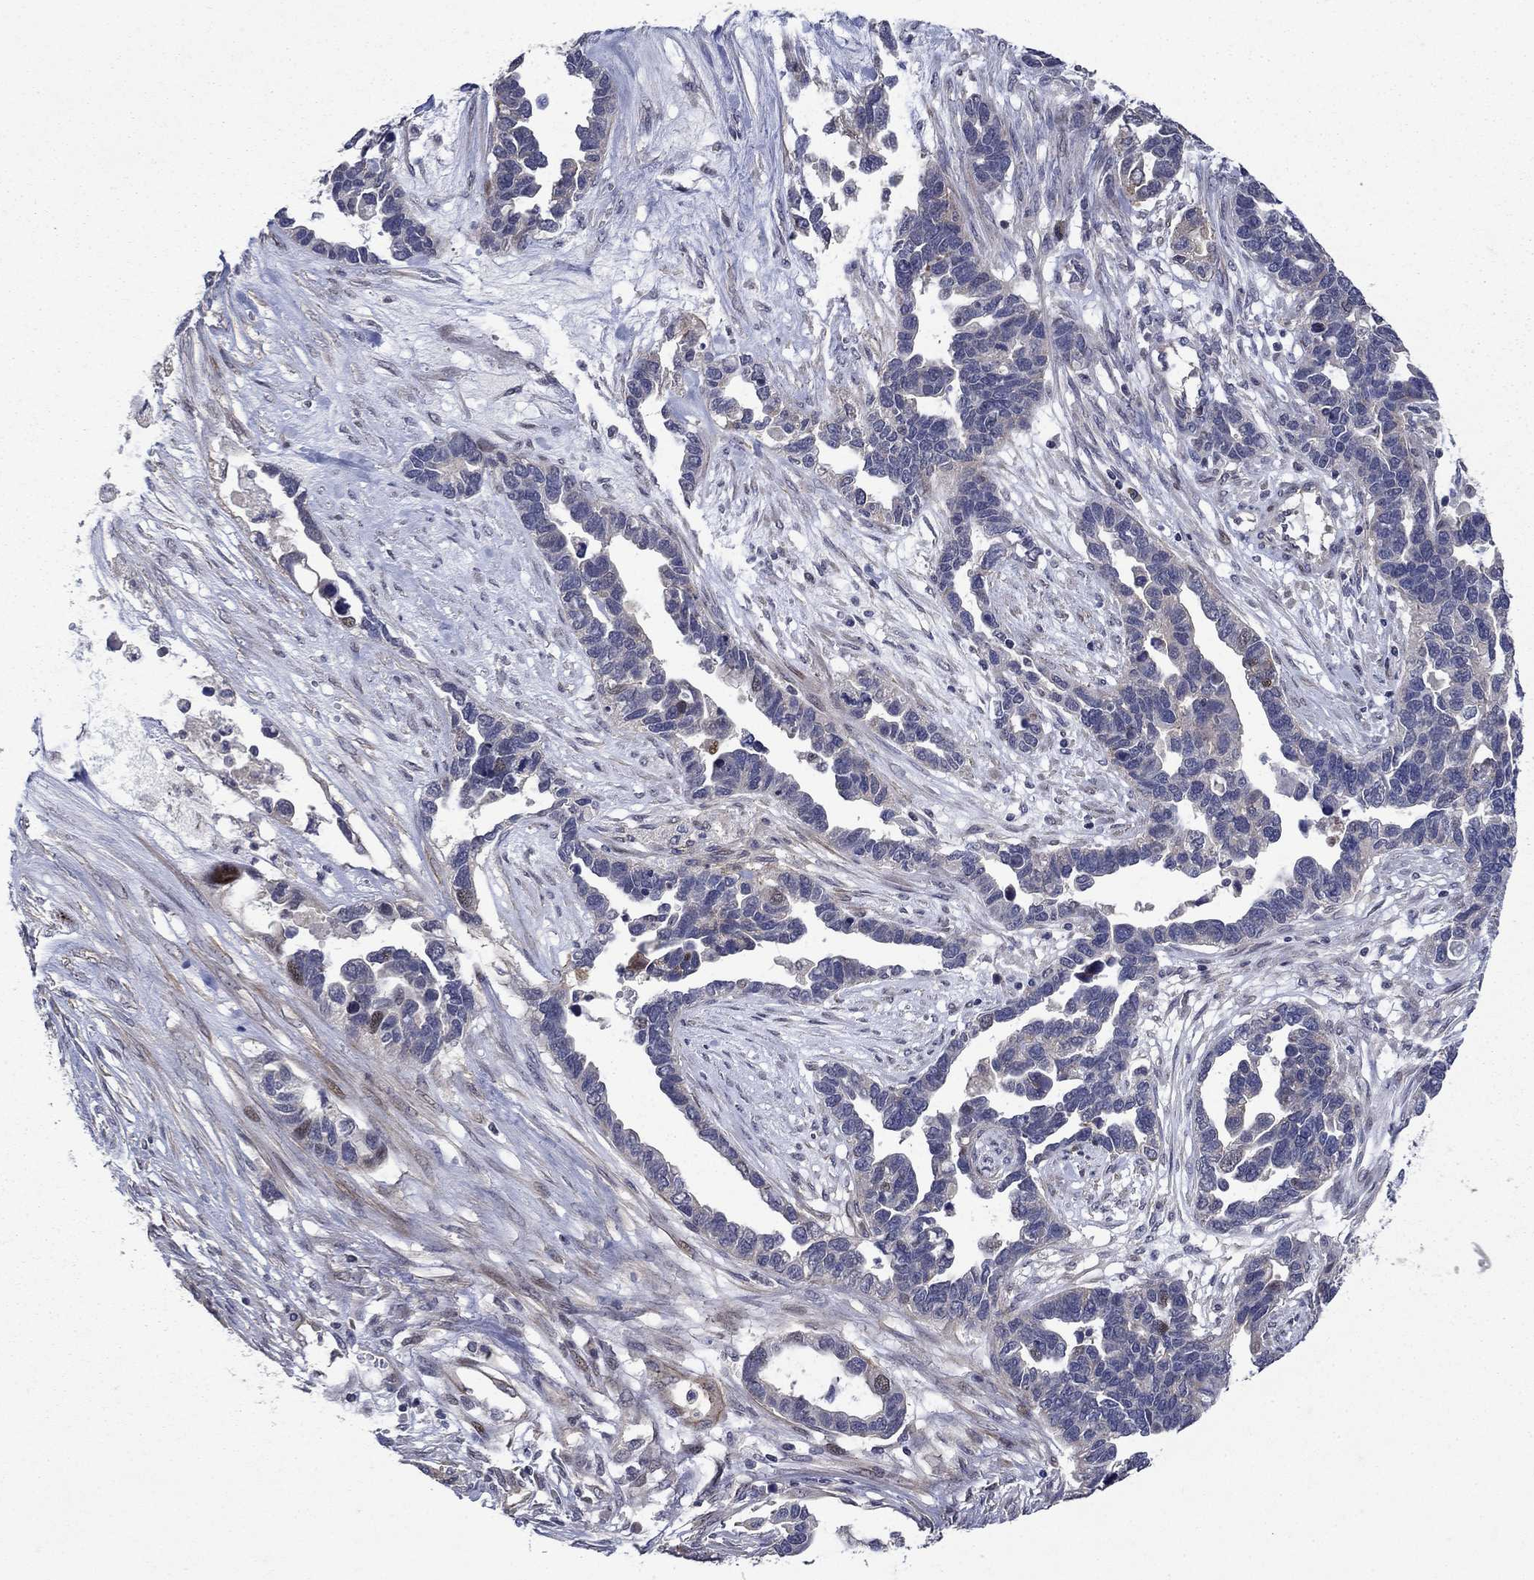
{"staining": {"intensity": "moderate", "quantity": "<25%", "location": "cytoplasmic/membranous"}, "tissue": "ovarian cancer", "cell_type": "Tumor cells", "image_type": "cancer", "snomed": [{"axis": "morphology", "description": "Cystadenocarcinoma, serous, NOS"}, {"axis": "topography", "description": "Ovary"}], "caption": "Ovarian serous cystadenocarcinoma was stained to show a protein in brown. There is low levels of moderate cytoplasmic/membranous positivity in approximately <25% of tumor cells.", "gene": "SLC7A1", "patient": {"sex": "female", "age": 54}}